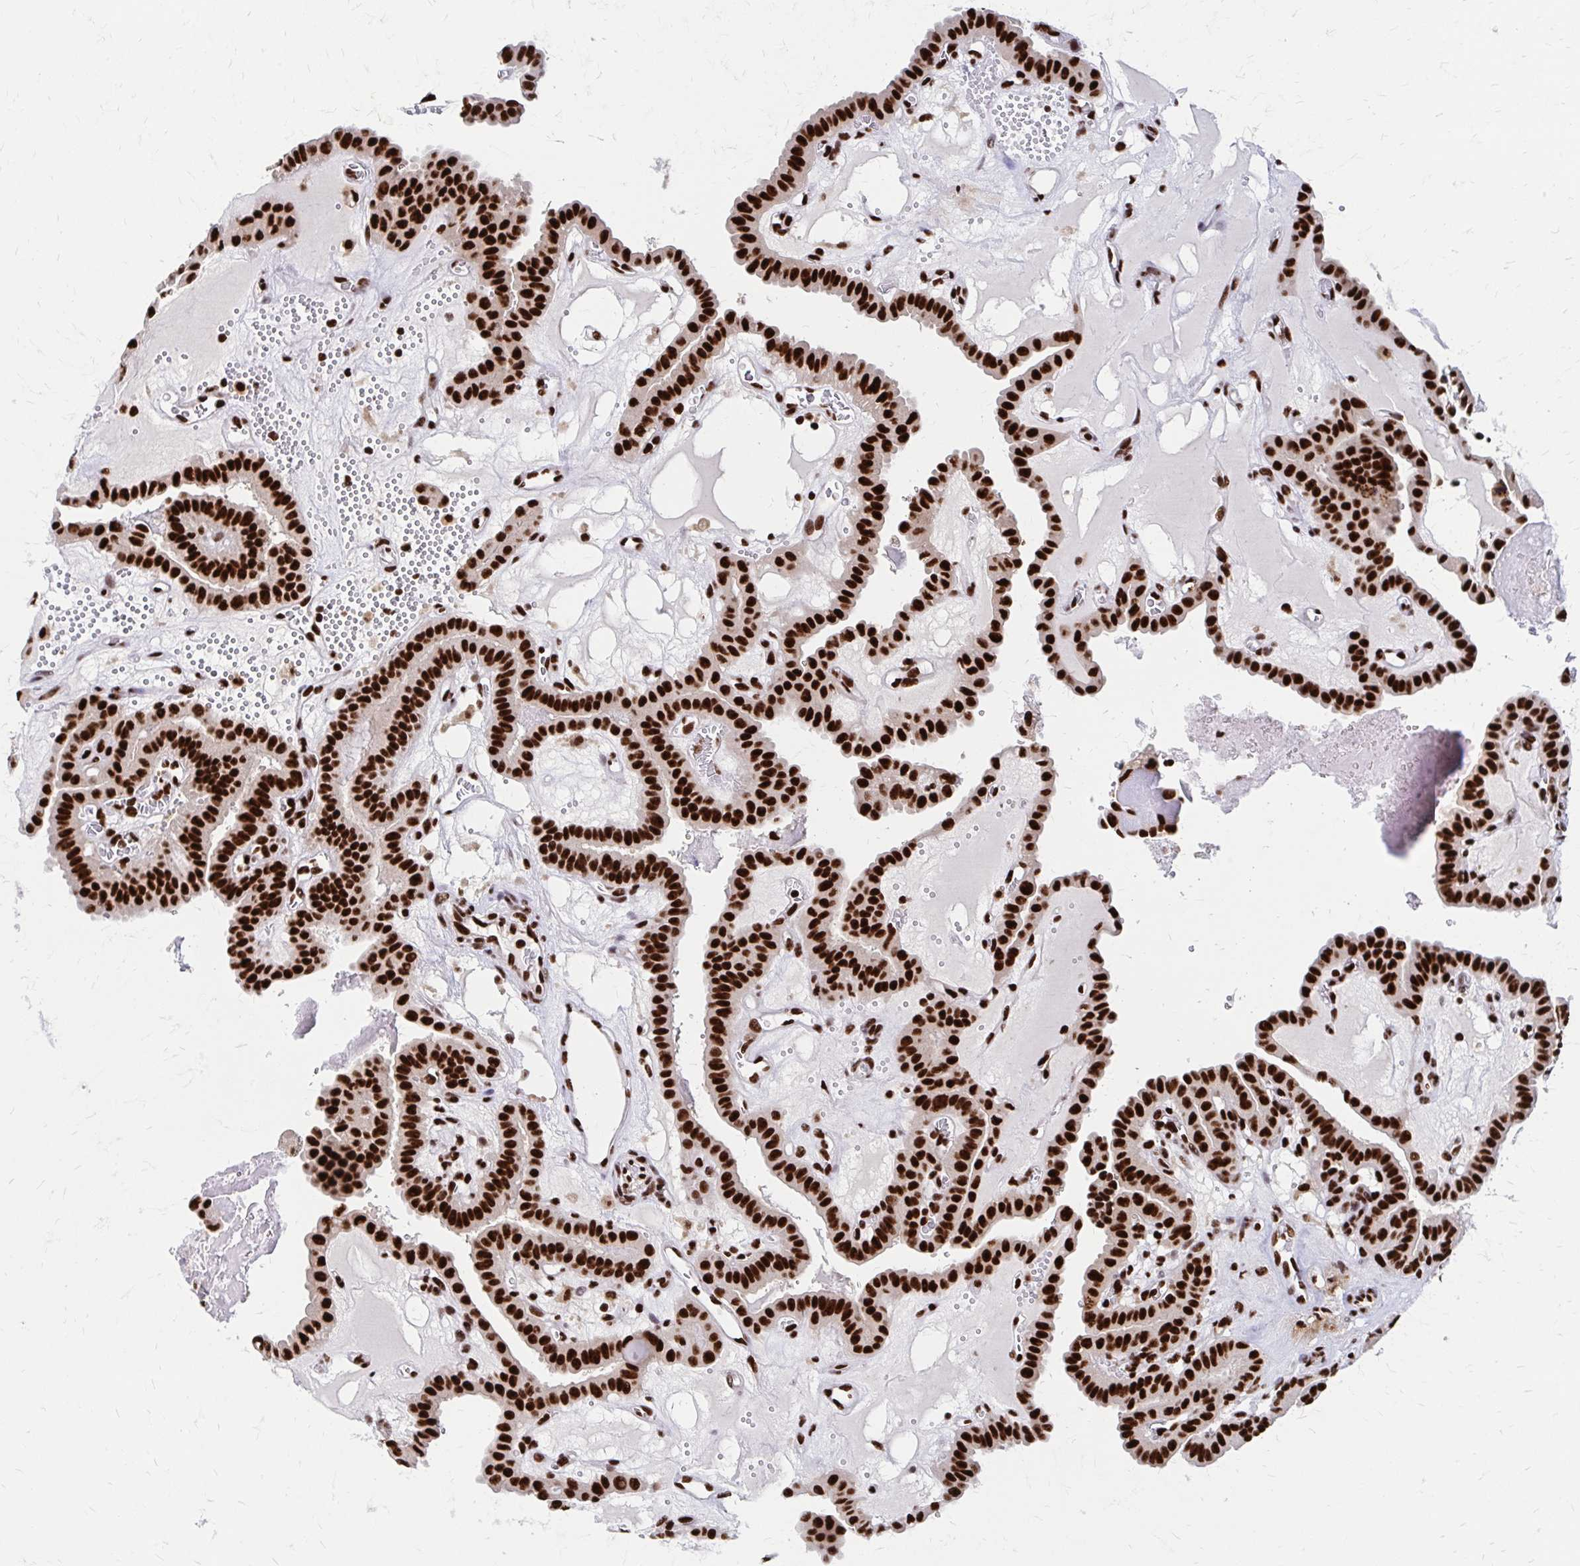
{"staining": {"intensity": "strong", "quantity": ">75%", "location": "nuclear"}, "tissue": "thyroid cancer", "cell_type": "Tumor cells", "image_type": "cancer", "snomed": [{"axis": "morphology", "description": "Papillary adenocarcinoma, NOS"}, {"axis": "topography", "description": "Thyroid gland"}], "caption": "The immunohistochemical stain shows strong nuclear staining in tumor cells of thyroid cancer (papillary adenocarcinoma) tissue. (Stains: DAB in brown, nuclei in blue, Microscopy: brightfield microscopy at high magnification).", "gene": "CNKSR3", "patient": {"sex": "male", "age": 87}}